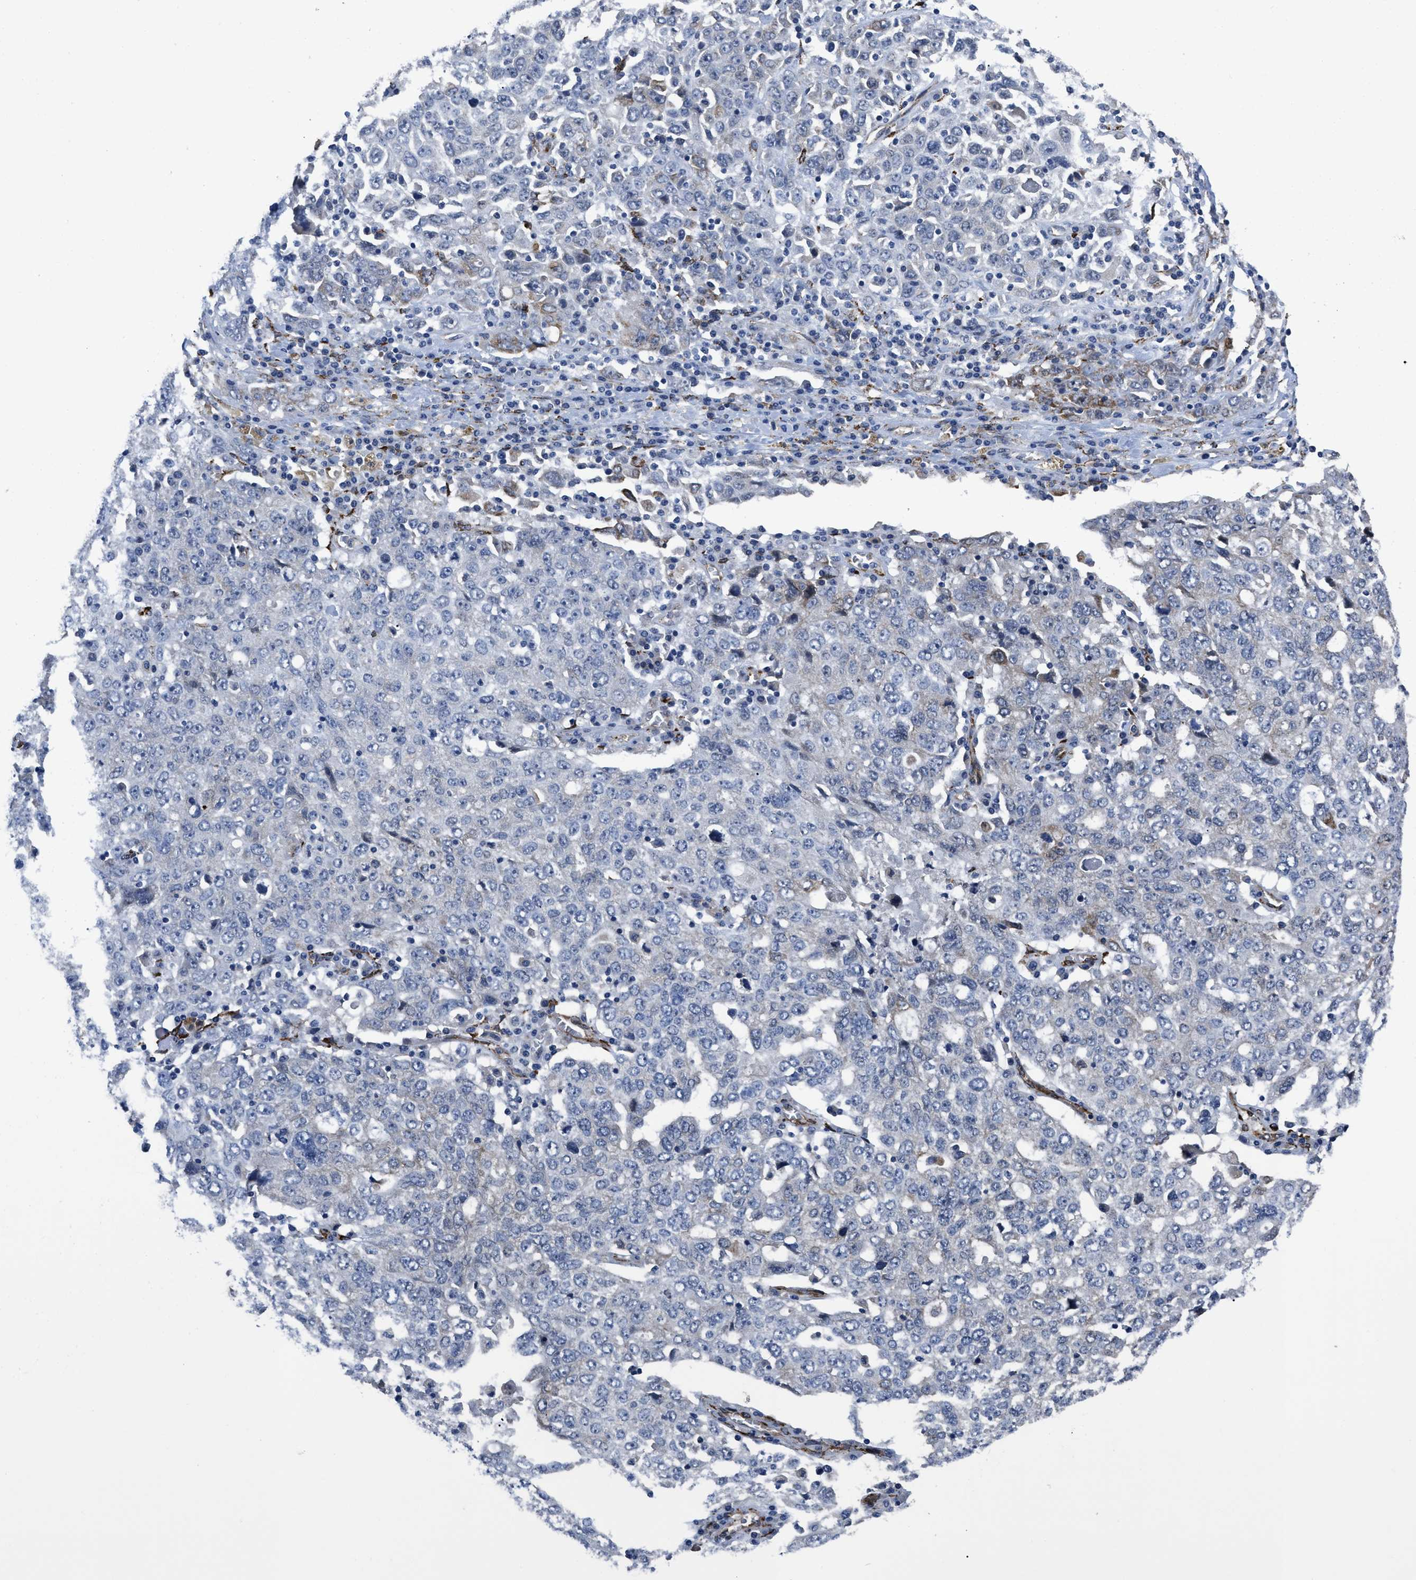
{"staining": {"intensity": "negative", "quantity": "none", "location": "none"}, "tissue": "ovarian cancer", "cell_type": "Tumor cells", "image_type": "cancer", "snomed": [{"axis": "morphology", "description": "Carcinoma, endometroid"}, {"axis": "topography", "description": "Ovary"}], "caption": "Immunohistochemistry image of neoplastic tissue: endometroid carcinoma (ovarian) stained with DAB demonstrates no significant protein staining in tumor cells. (Stains: DAB (3,3'-diaminobenzidine) immunohistochemistry with hematoxylin counter stain, Microscopy: brightfield microscopy at high magnification).", "gene": "SQLE", "patient": {"sex": "female", "age": 62}}